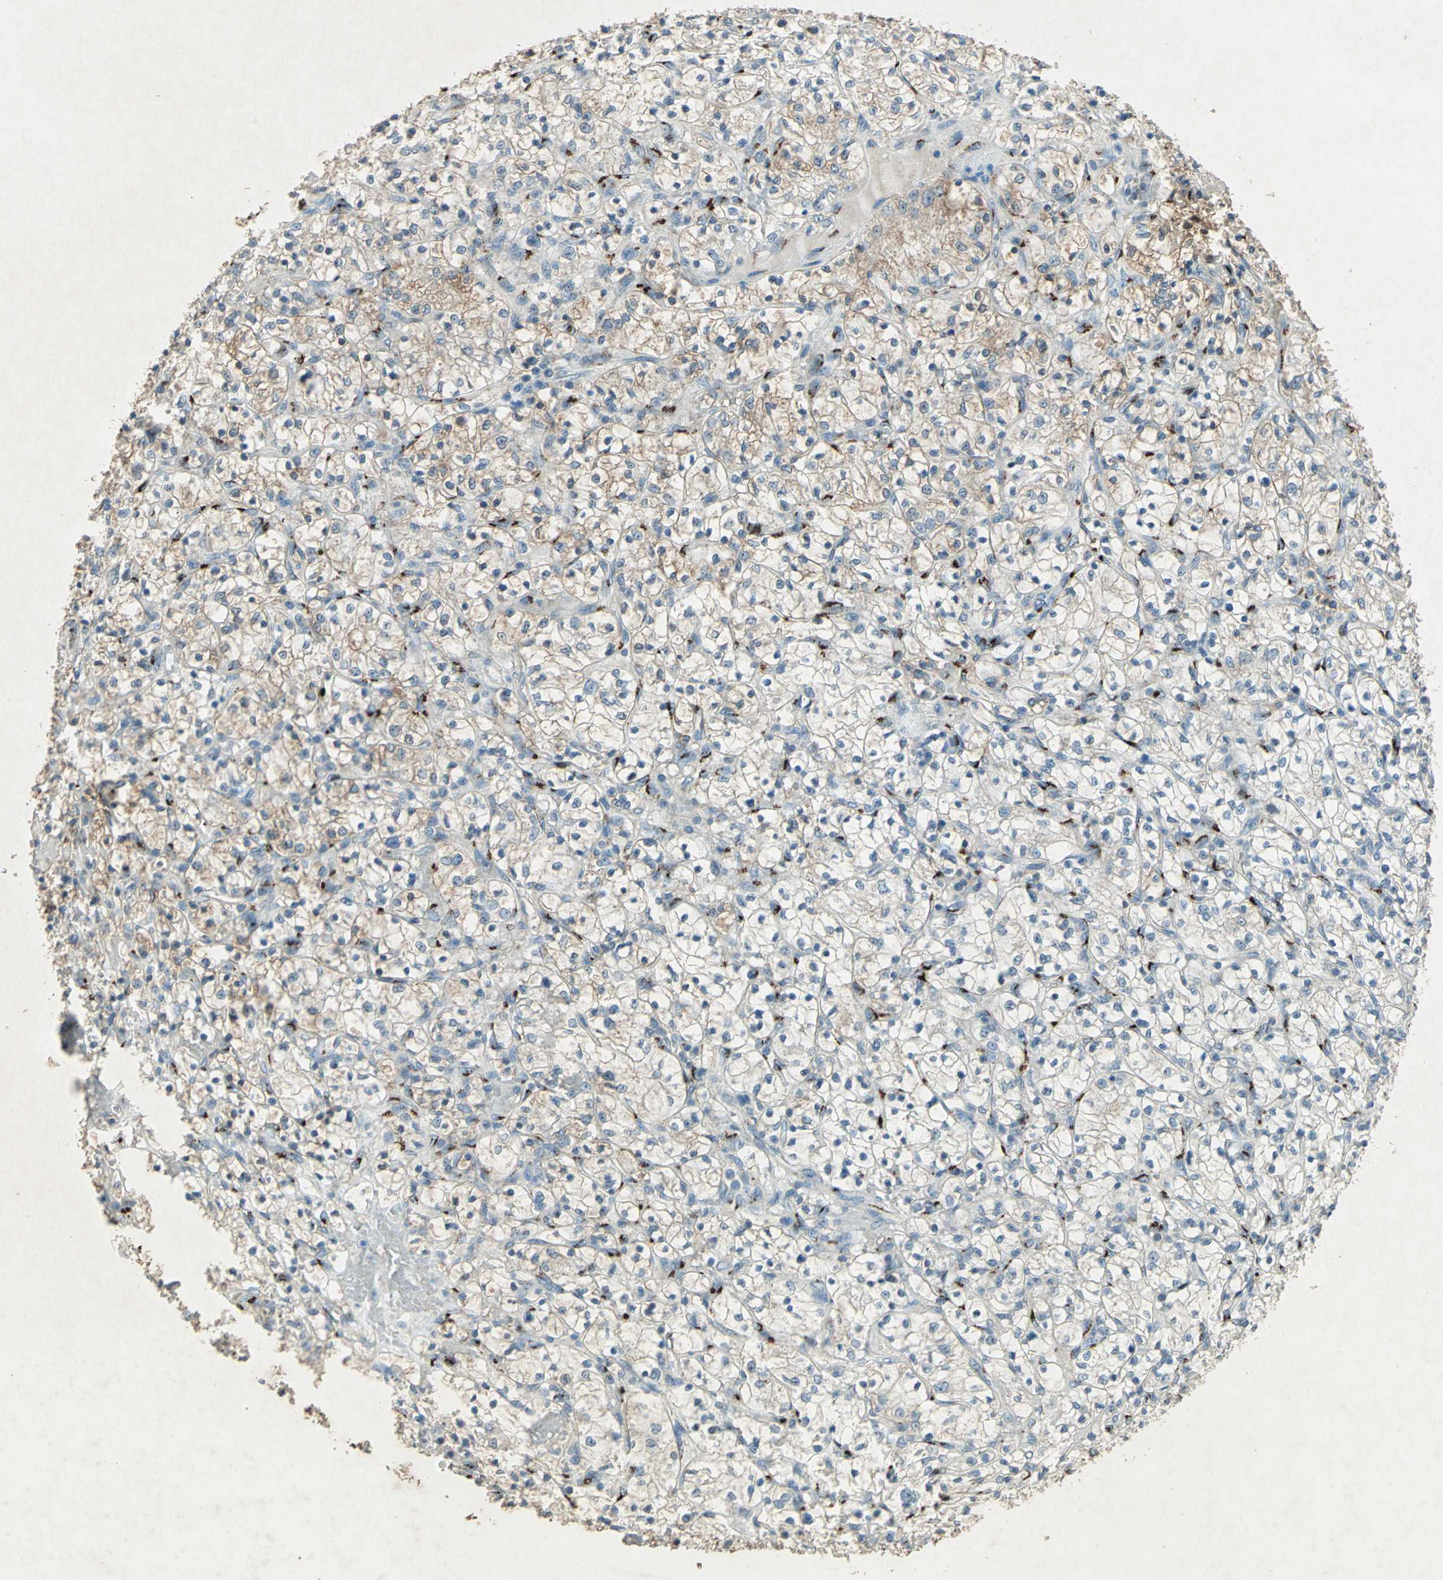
{"staining": {"intensity": "strong", "quantity": "<25%", "location": "cytoplasmic/membranous"}, "tissue": "renal cancer", "cell_type": "Tumor cells", "image_type": "cancer", "snomed": [{"axis": "morphology", "description": "Adenocarcinoma, NOS"}, {"axis": "topography", "description": "Kidney"}], "caption": "High-power microscopy captured an immunohistochemistry (IHC) micrograph of adenocarcinoma (renal), revealing strong cytoplasmic/membranous positivity in about <25% of tumor cells.", "gene": "CAMK2B", "patient": {"sex": "female", "age": 69}}